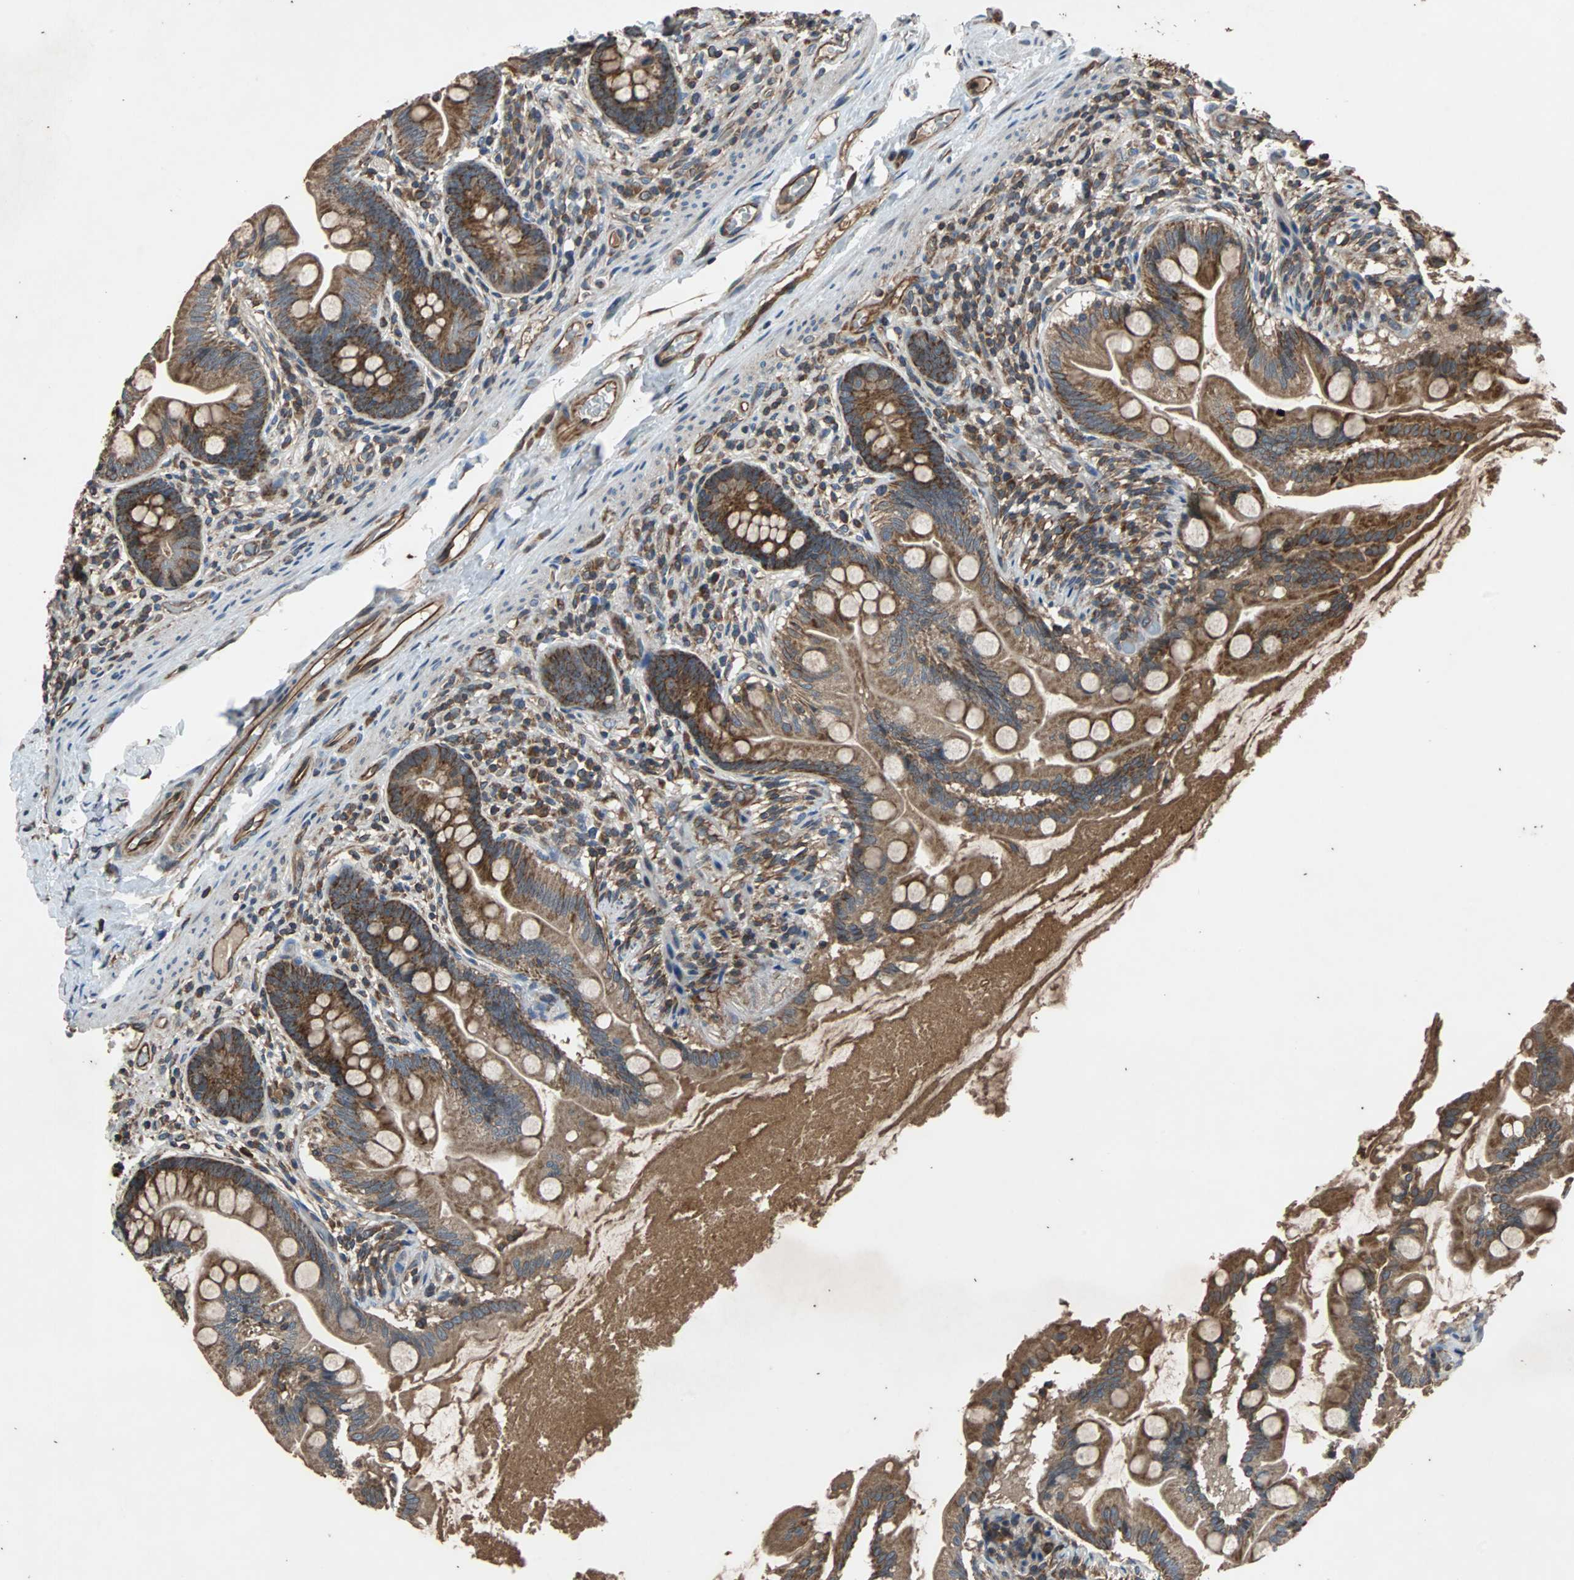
{"staining": {"intensity": "moderate", "quantity": ">75%", "location": "cytoplasmic/membranous"}, "tissue": "small intestine", "cell_type": "Glandular cells", "image_type": "normal", "snomed": [{"axis": "morphology", "description": "Normal tissue, NOS"}, {"axis": "topography", "description": "Small intestine"}], "caption": "This micrograph shows normal small intestine stained with immunohistochemistry to label a protein in brown. The cytoplasmic/membranous of glandular cells show moderate positivity for the protein. Nuclei are counter-stained blue.", "gene": "ACTR3", "patient": {"sex": "female", "age": 56}}